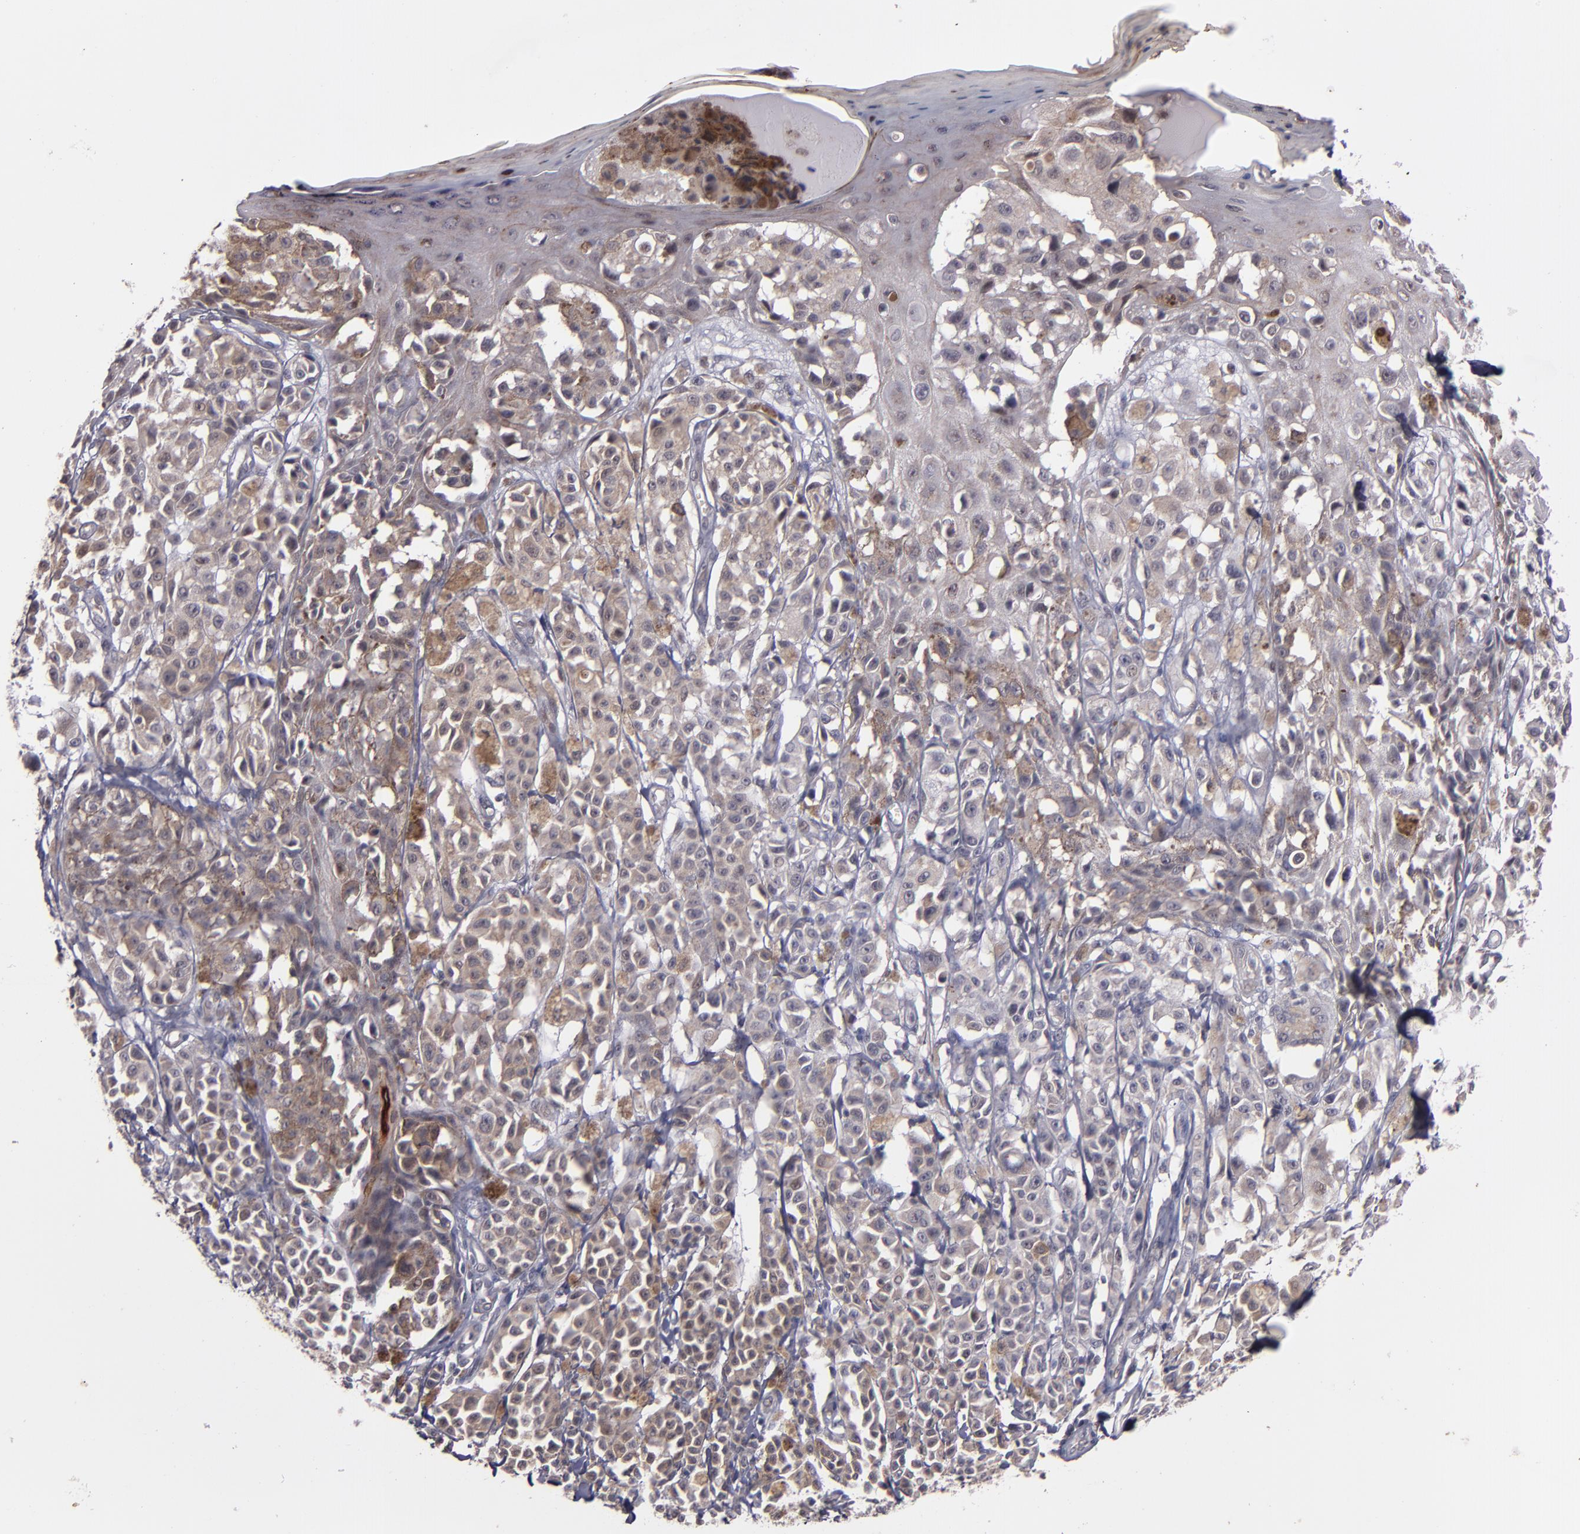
{"staining": {"intensity": "weak", "quantity": ">75%", "location": "cytoplasmic/membranous"}, "tissue": "melanoma", "cell_type": "Tumor cells", "image_type": "cancer", "snomed": [{"axis": "morphology", "description": "Malignant melanoma, NOS"}, {"axis": "topography", "description": "Skin"}], "caption": "Malignant melanoma stained with a protein marker demonstrates weak staining in tumor cells.", "gene": "SYP", "patient": {"sex": "female", "age": 38}}